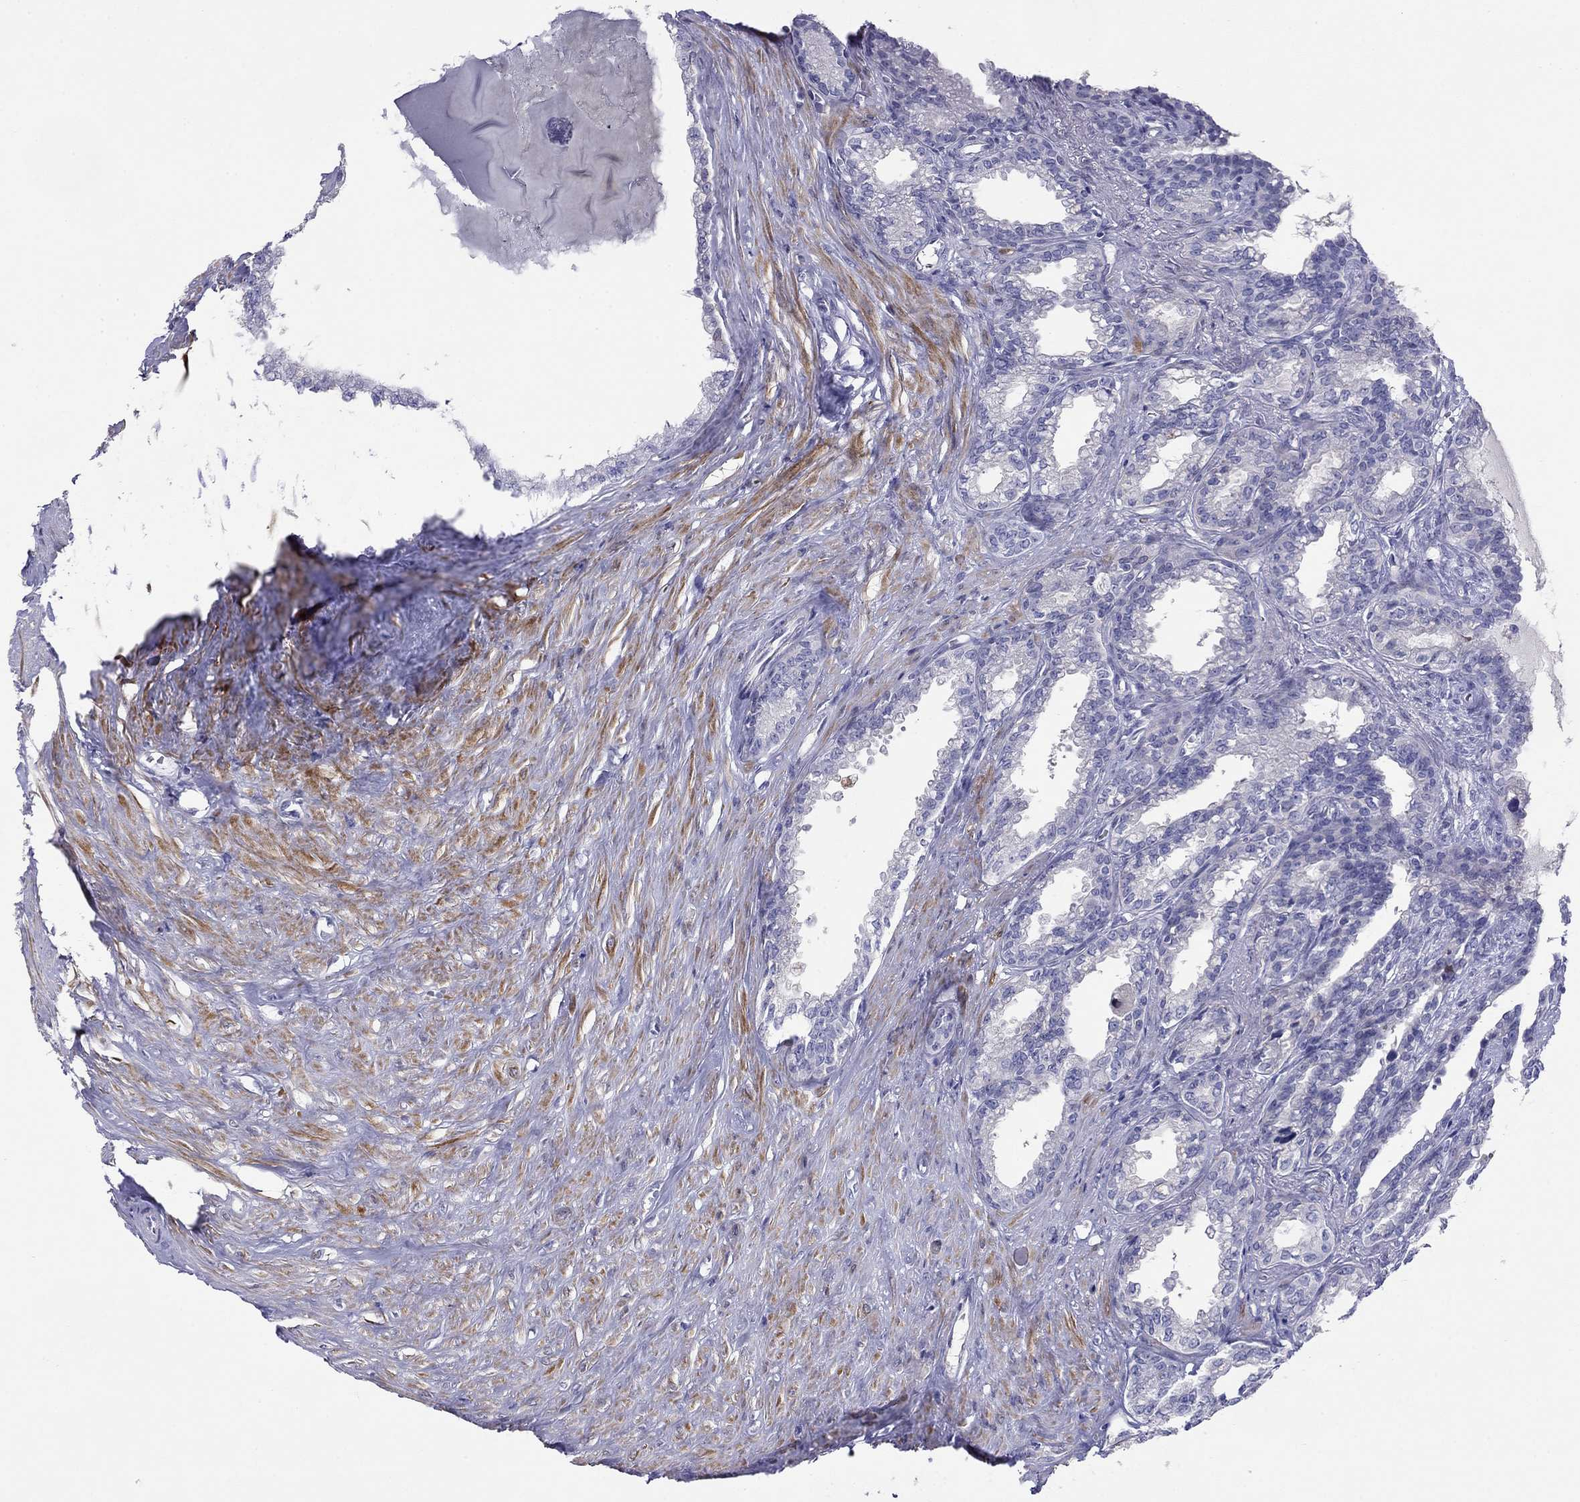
{"staining": {"intensity": "negative", "quantity": "none", "location": "none"}, "tissue": "seminal vesicle", "cell_type": "Glandular cells", "image_type": "normal", "snomed": [{"axis": "morphology", "description": "Normal tissue, NOS"}, {"axis": "morphology", "description": "Urothelial carcinoma, NOS"}, {"axis": "topography", "description": "Urinary bladder"}, {"axis": "topography", "description": "Seminal veicle"}], "caption": "A micrograph of seminal vesicle stained for a protein demonstrates no brown staining in glandular cells.", "gene": "CMYA5", "patient": {"sex": "male", "age": 76}}